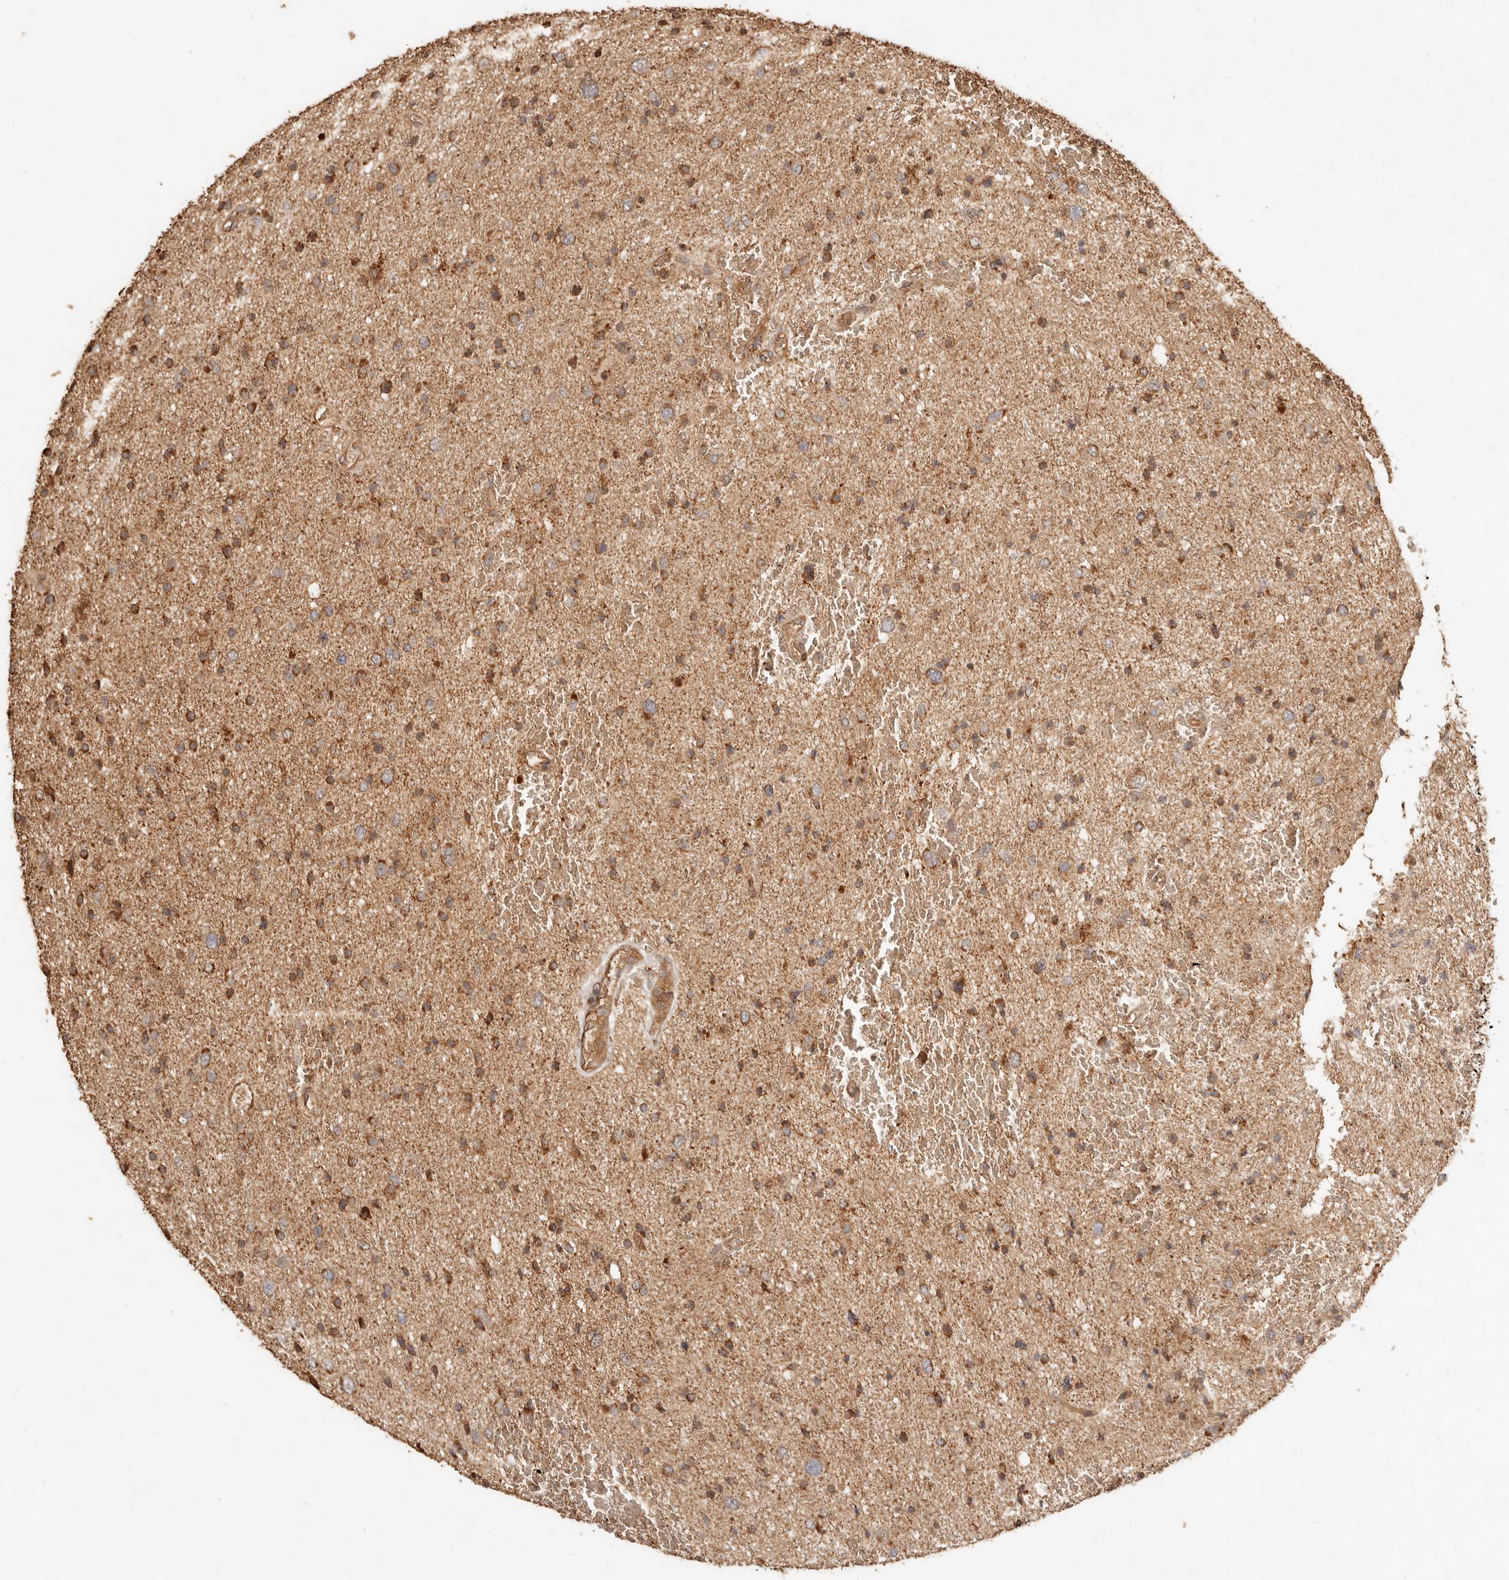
{"staining": {"intensity": "strong", "quantity": ">75%", "location": "cytoplasmic/membranous"}, "tissue": "glioma", "cell_type": "Tumor cells", "image_type": "cancer", "snomed": [{"axis": "morphology", "description": "Glioma, malignant, Low grade"}, {"axis": "topography", "description": "Brain"}], "caption": "Strong cytoplasmic/membranous staining for a protein is seen in approximately >75% of tumor cells of low-grade glioma (malignant) using immunohistochemistry (IHC).", "gene": "FAM180B", "patient": {"sex": "female", "age": 37}}